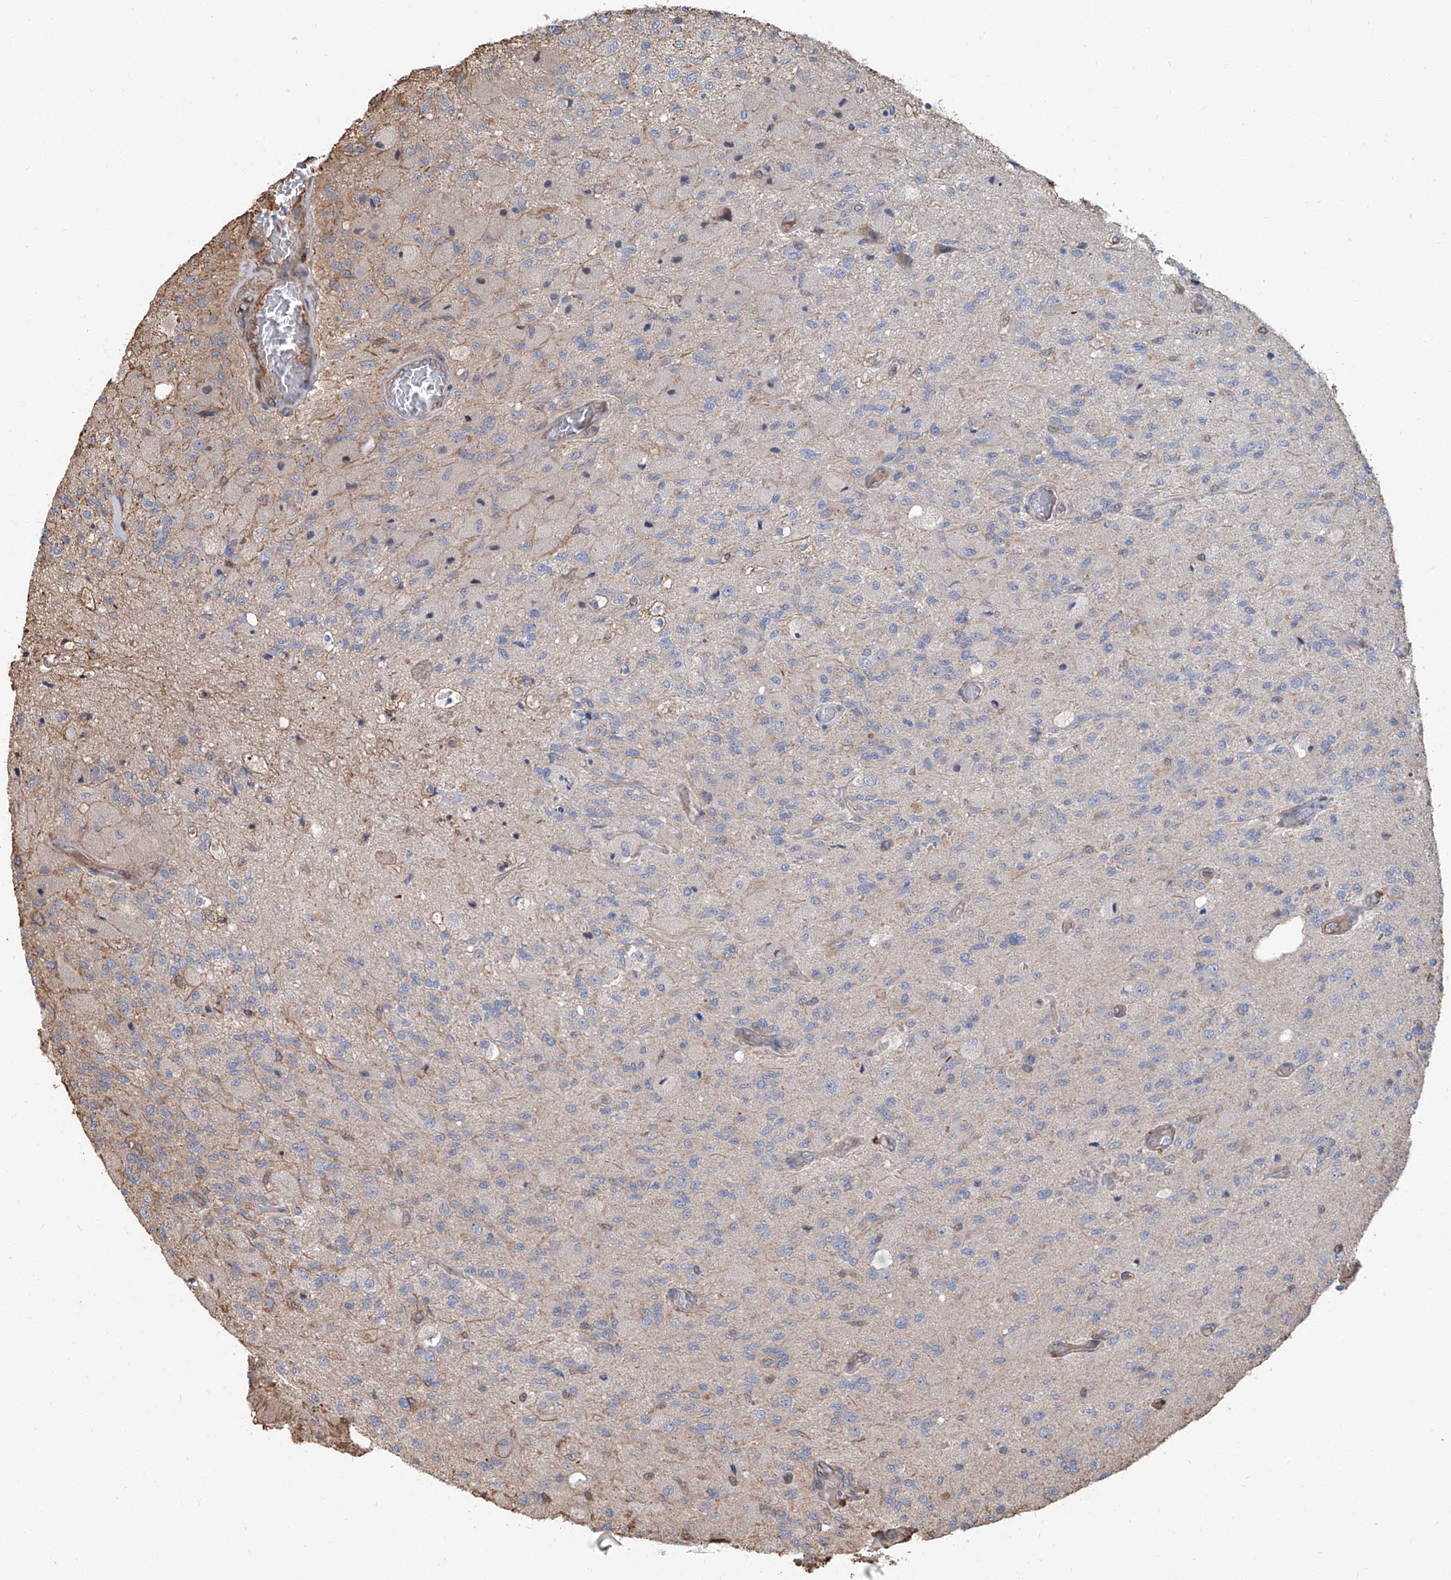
{"staining": {"intensity": "negative", "quantity": "none", "location": "none"}, "tissue": "glioma", "cell_type": "Tumor cells", "image_type": "cancer", "snomed": [{"axis": "morphology", "description": "Normal tissue, NOS"}, {"axis": "morphology", "description": "Glioma, malignant, High grade"}, {"axis": "topography", "description": "Cerebral cortex"}], "caption": "Micrograph shows no protein staining in tumor cells of high-grade glioma (malignant) tissue.", "gene": "PIEZO2", "patient": {"sex": "male", "age": 77}}